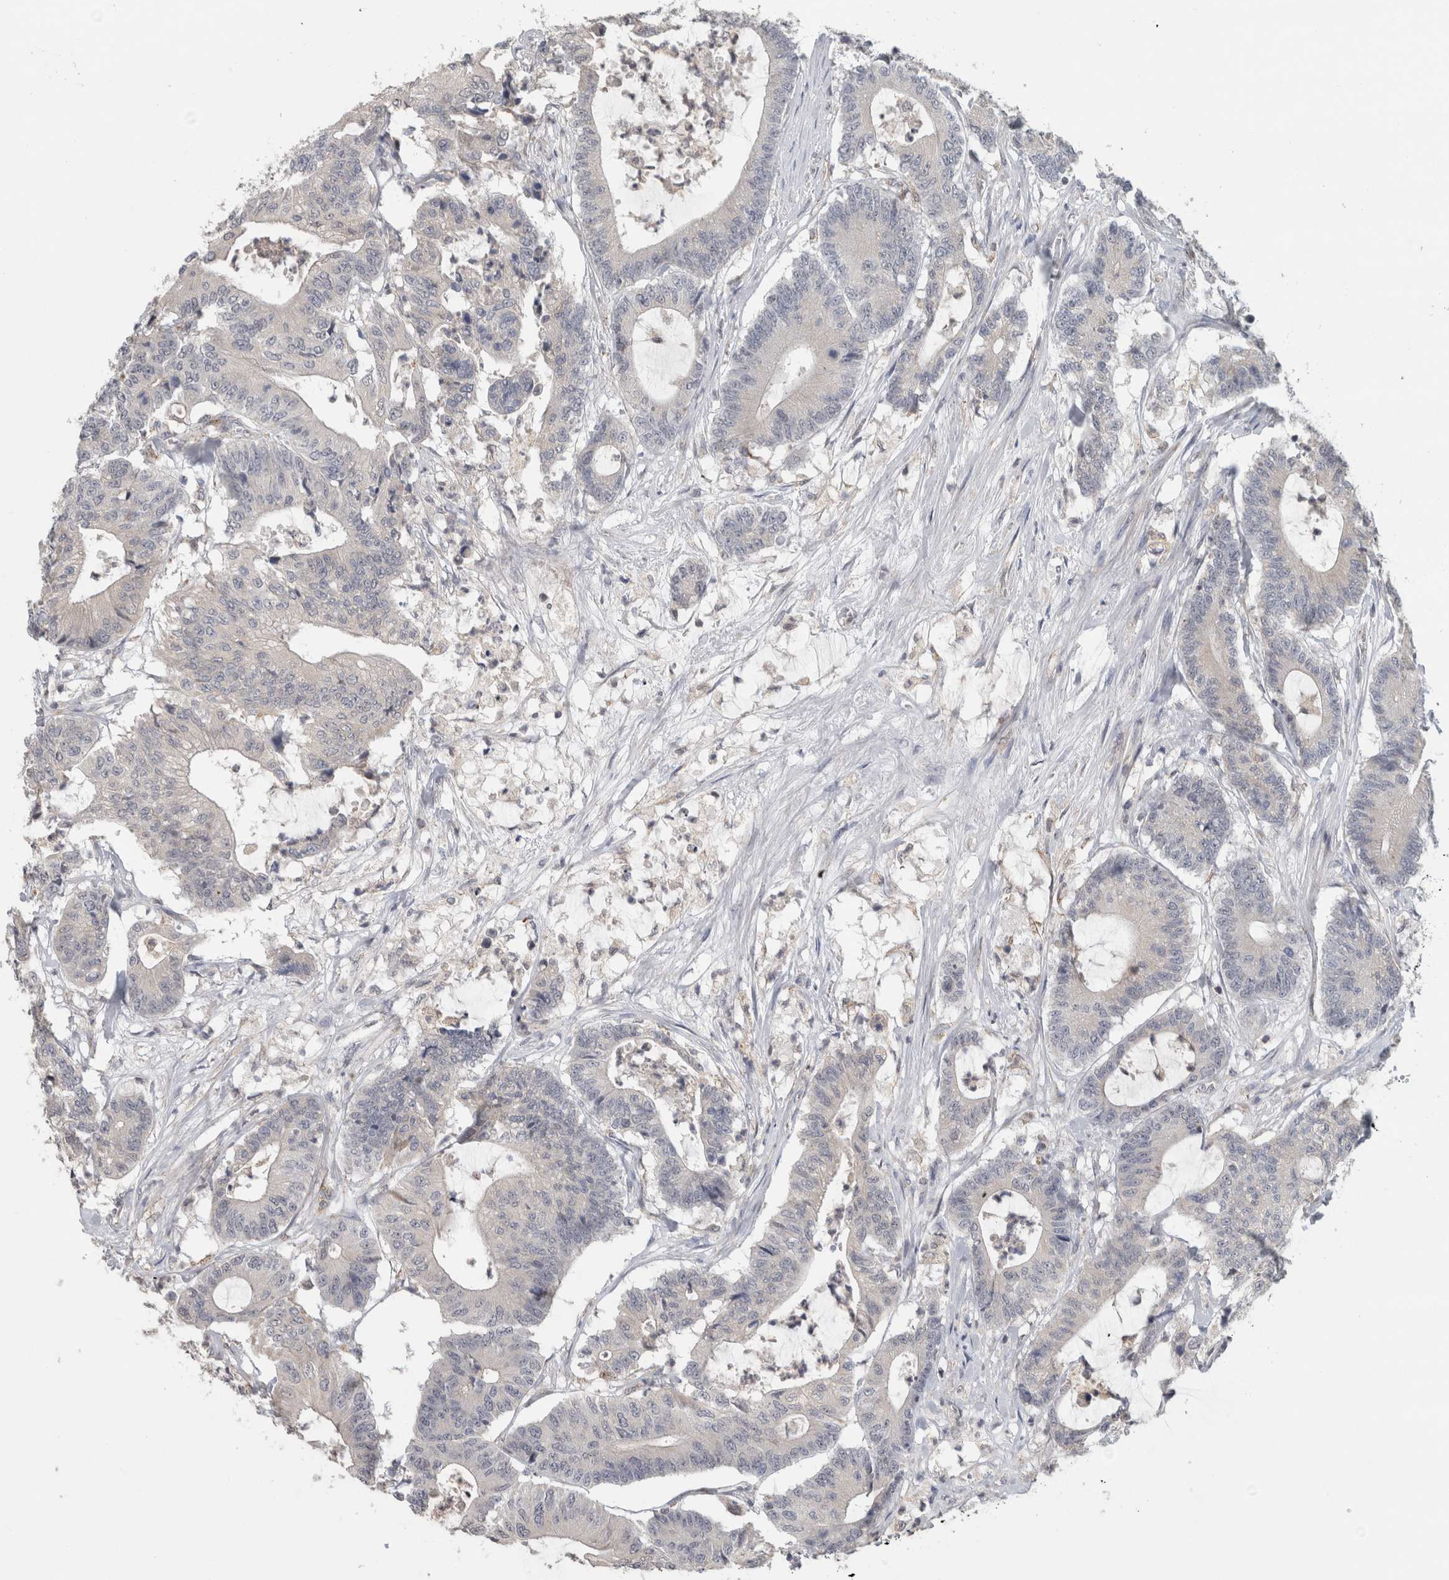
{"staining": {"intensity": "negative", "quantity": "none", "location": "none"}, "tissue": "colorectal cancer", "cell_type": "Tumor cells", "image_type": "cancer", "snomed": [{"axis": "morphology", "description": "Adenocarcinoma, NOS"}, {"axis": "topography", "description": "Colon"}], "caption": "Histopathology image shows no significant protein staining in tumor cells of colorectal cancer (adenocarcinoma).", "gene": "RAB18", "patient": {"sex": "female", "age": 84}}